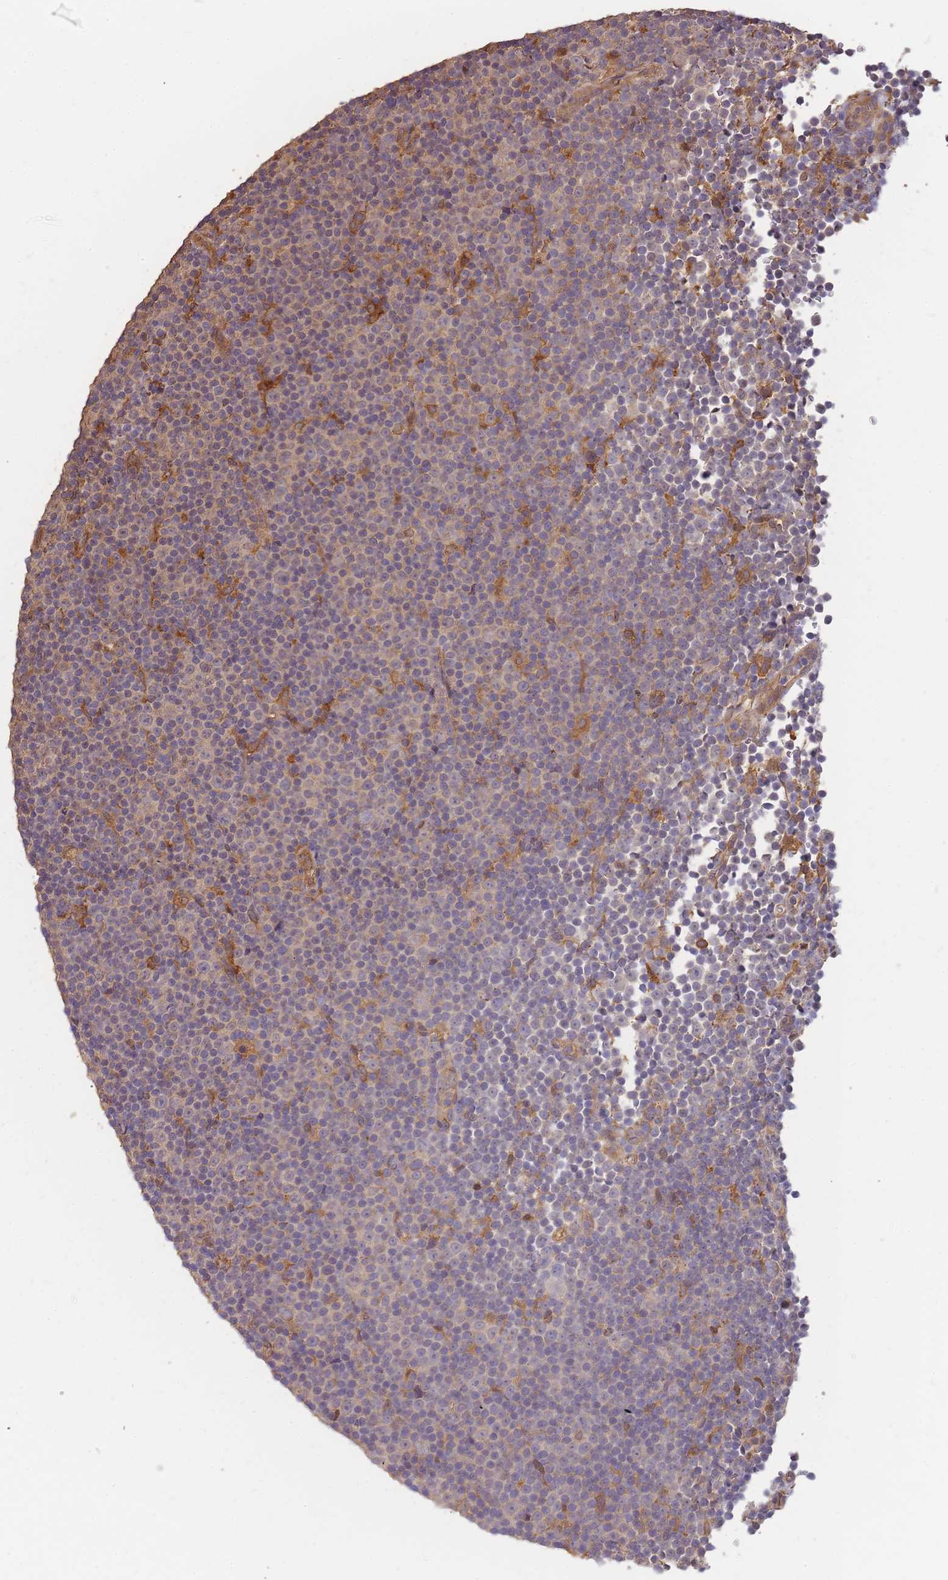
{"staining": {"intensity": "moderate", "quantity": "<25%", "location": "cytoplasmic/membranous"}, "tissue": "lymphoma", "cell_type": "Tumor cells", "image_type": "cancer", "snomed": [{"axis": "morphology", "description": "Malignant lymphoma, non-Hodgkin's type, Low grade"}, {"axis": "topography", "description": "Lymph node"}], "caption": "Immunohistochemistry (IHC) of human low-grade malignant lymphoma, non-Hodgkin's type demonstrates low levels of moderate cytoplasmic/membranous positivity in approximately <25% of tumor cells. (Stains: DAB (3,3'-diaminobenzidine) in brown, nuclei in blue, Microscopy: brightfield microscopy at high magnification).", "gene": "CDKN2AIPNL", "patient": {"sex": "female", "age": 67}}